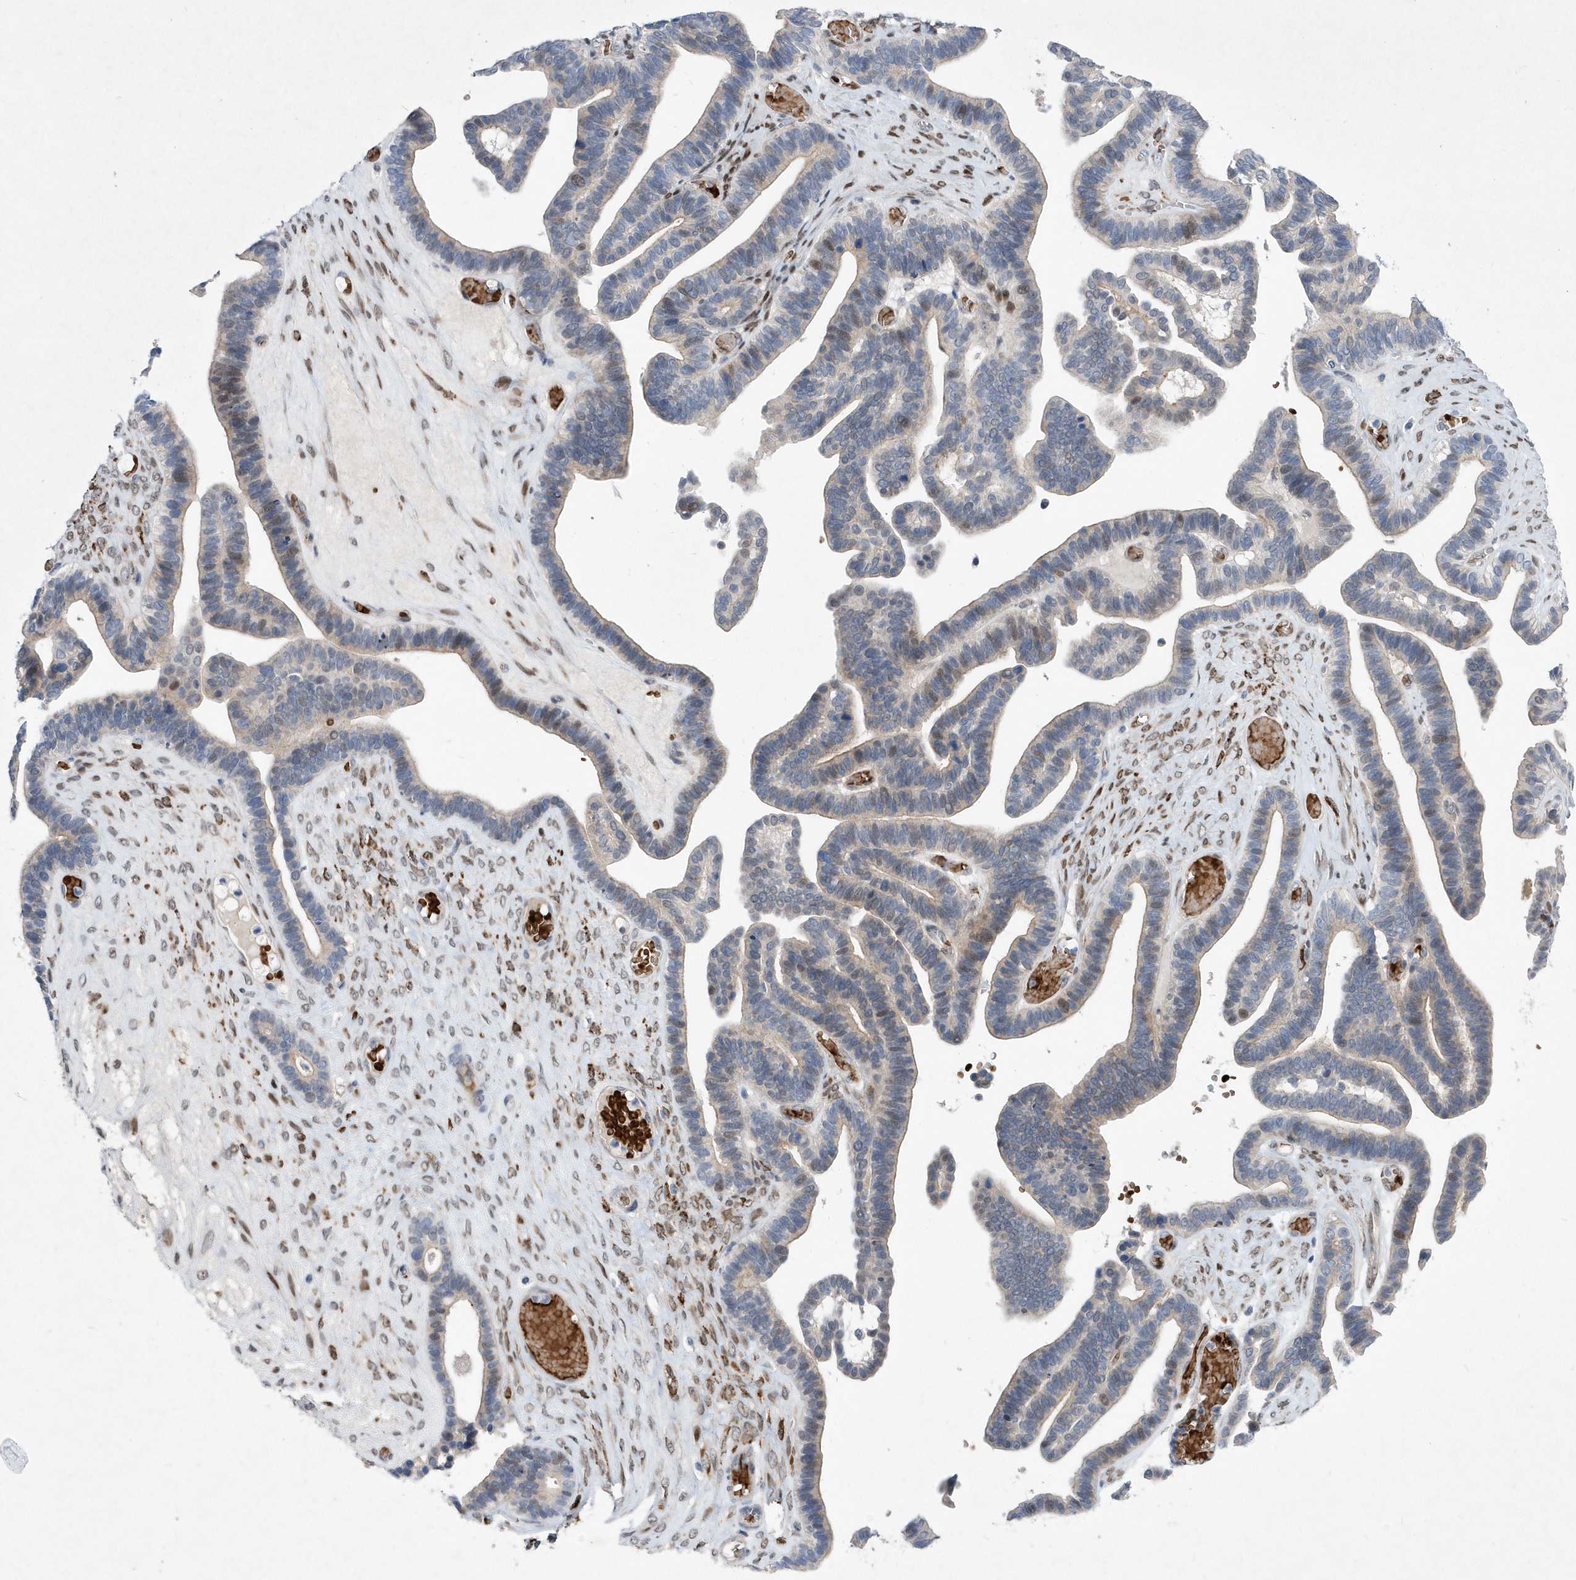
{"staining": {"intensity": "weak", "quantity": "<25%", "location": "cytoplasmic/membranous"}, "tissue": "ovarian cancer", "cell_type": "Tumor cells", "image_type": "cancer", "snomed": [{"axis": "morphology", "description": "Cystadenocarcinoma, serous, NOS"}, {"axis": "topography", "description": "Ovary"}], "caption": "There is no significant staining in tumor cells of ovarian cancer (serous cystadenocarcinoma).", "gene": "ZNF875", "patient": {"sex": "female", "age": 56}}